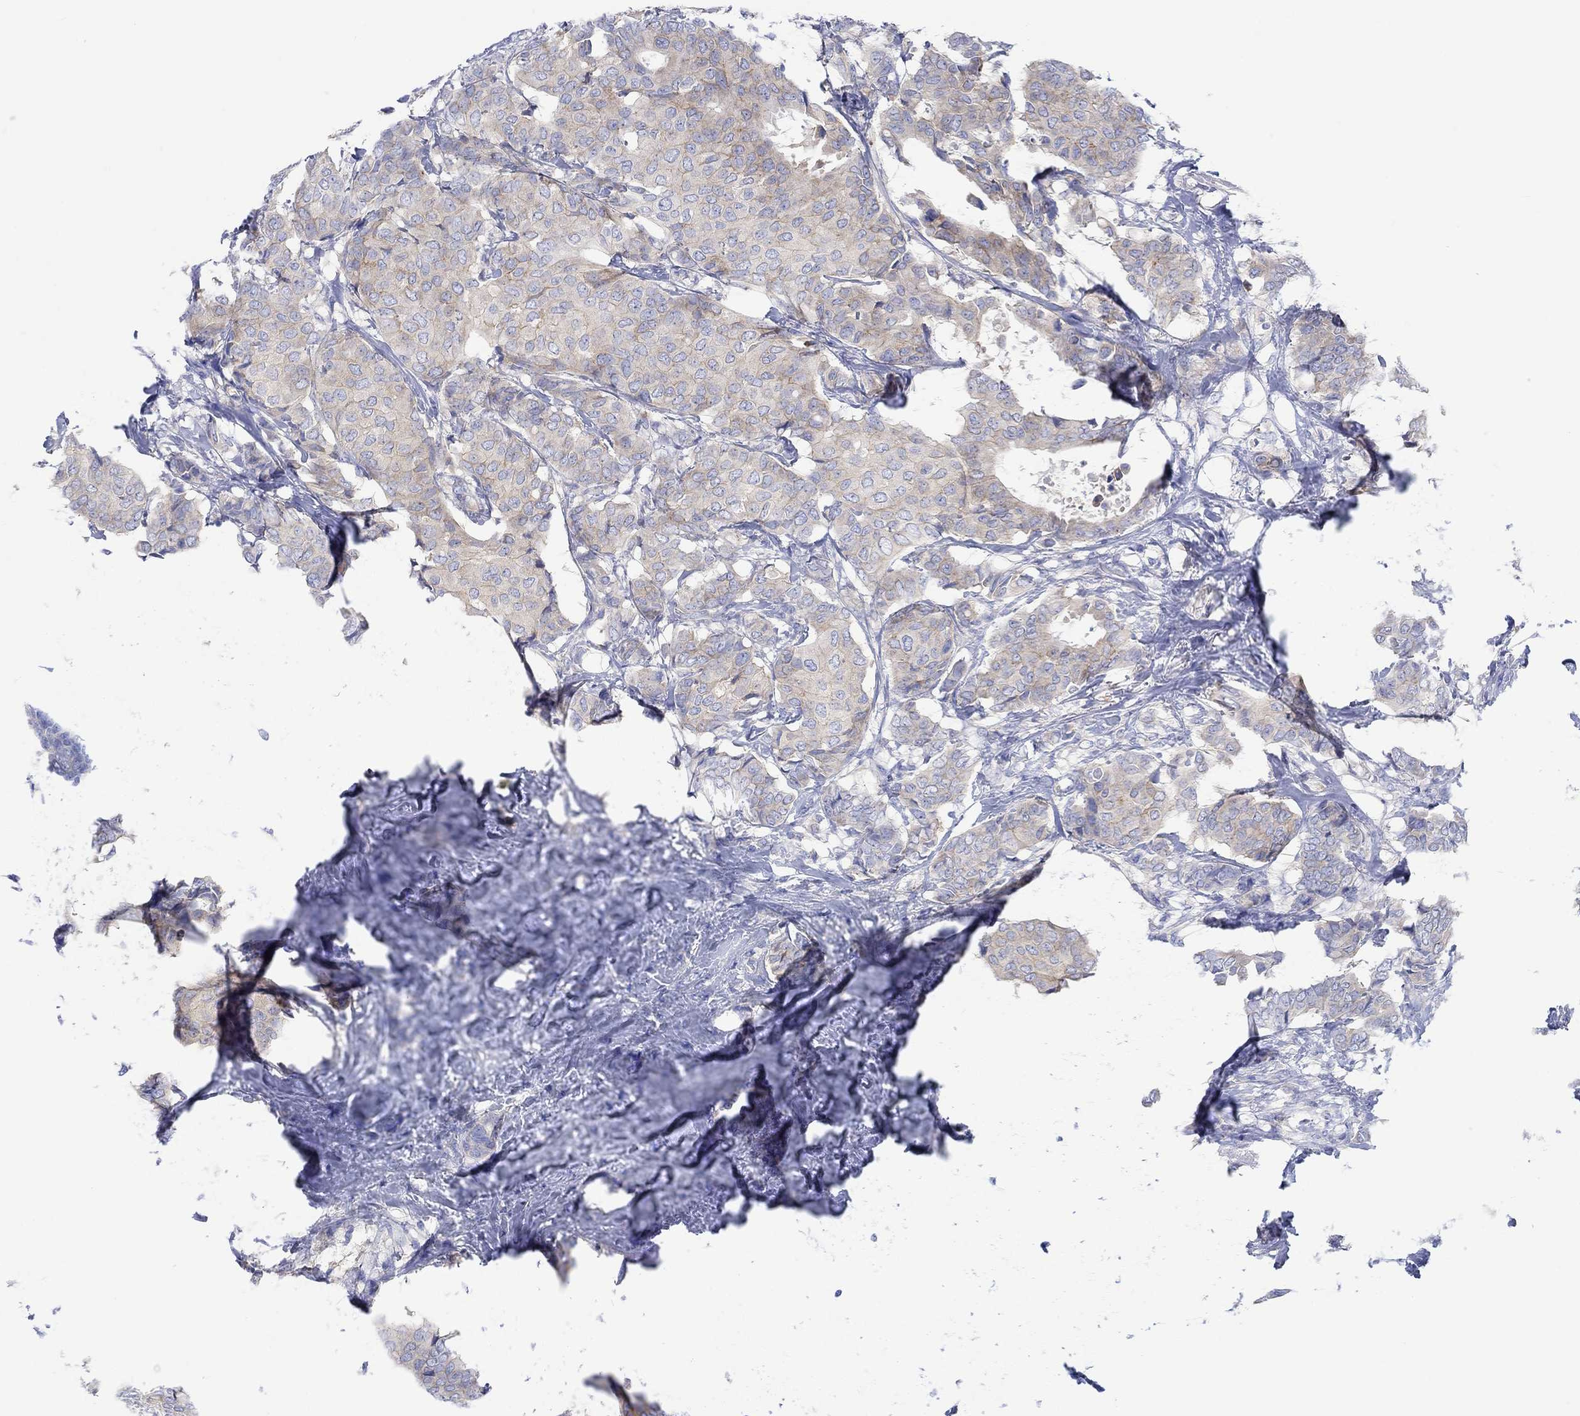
{"staining": {"intensity": "weak", "quantity": "25%-75%", "location": "cytoplasmic/membranous"}, "tissue": "breast cancer", "cell_type": "Tumor cells", "image_type": "cancer", "snomed": [{"axis": "morphology", "description": "Duct carcinoma"}, {"axis": "topography", "description": "Breast"}], "caption": "Breast invasive ductal carcinoma stained for a protein demonstrates weak cytoplasmic/membranous positivity in tumor cells. (IHC, brightfield microscopy, high magnification).", "gene": "REEP6", "patient": {"sex": "female", "age": 75}}